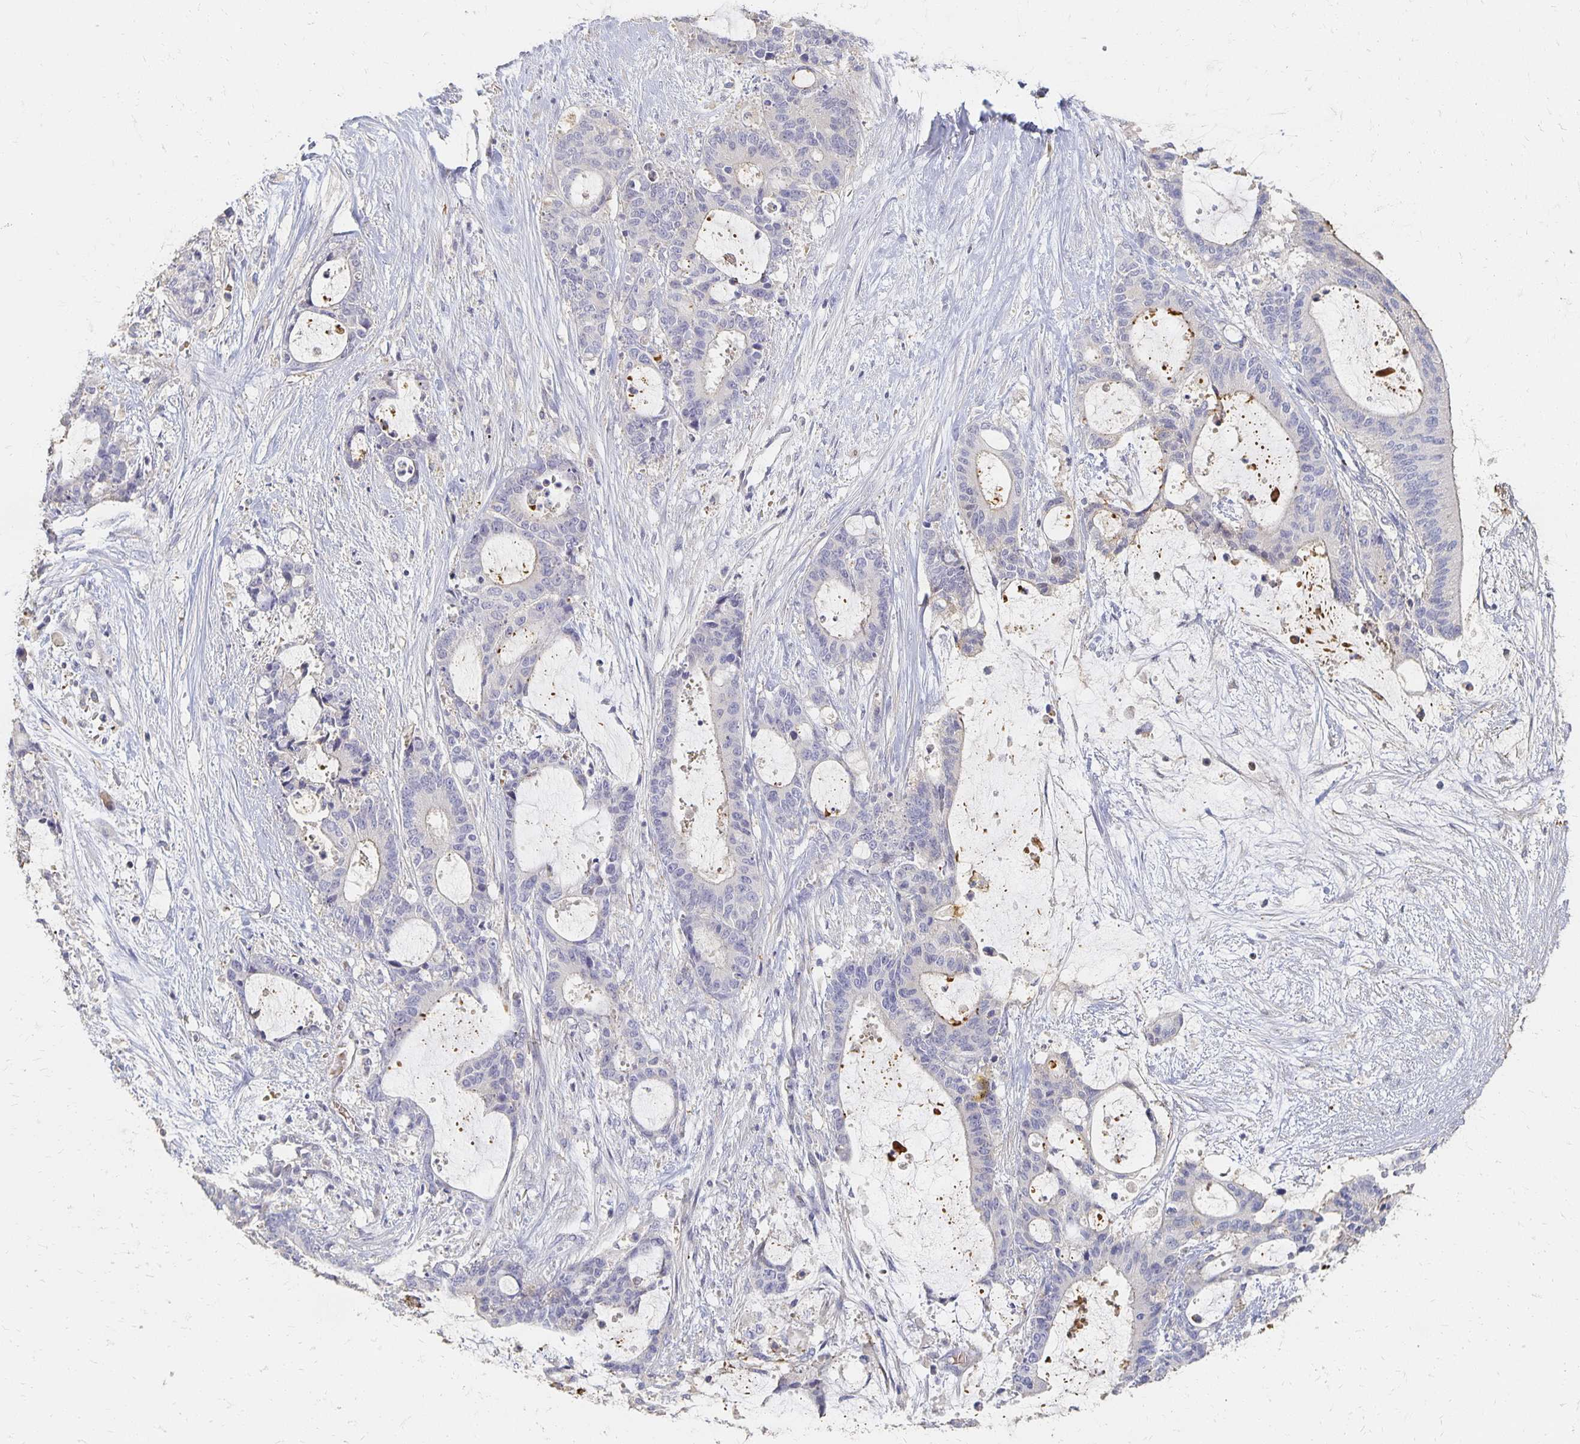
{"staining": {"intensity": "negative", "quantity": "none", "location": "none"}, "tissue": "liver cancer", "cell_type": "Tumor cells", "image_type": "cancer", "snomed": [{"axis": "morphology", "description": "Normal tissue, NOS"}, {"axis": "morphology", "description": "Cholangiocarcinoma"}, {"axis": "topography", "description": "Liver"}, {"axis": "topography", "description": "Peripheral nerve tissue"}], "caption": "The immunohistochemistry (IHC) photomicrograph has no significant positivity in tumor cells of liver cancer (cholangiocarcinoma) tissue. (Stains: DAB IHC with hematoxylin counter stain, Microscopy: brightfield microscopy at high magnification).", "gene": "CST6", "patient": {"sex": "female", "age": 73}}